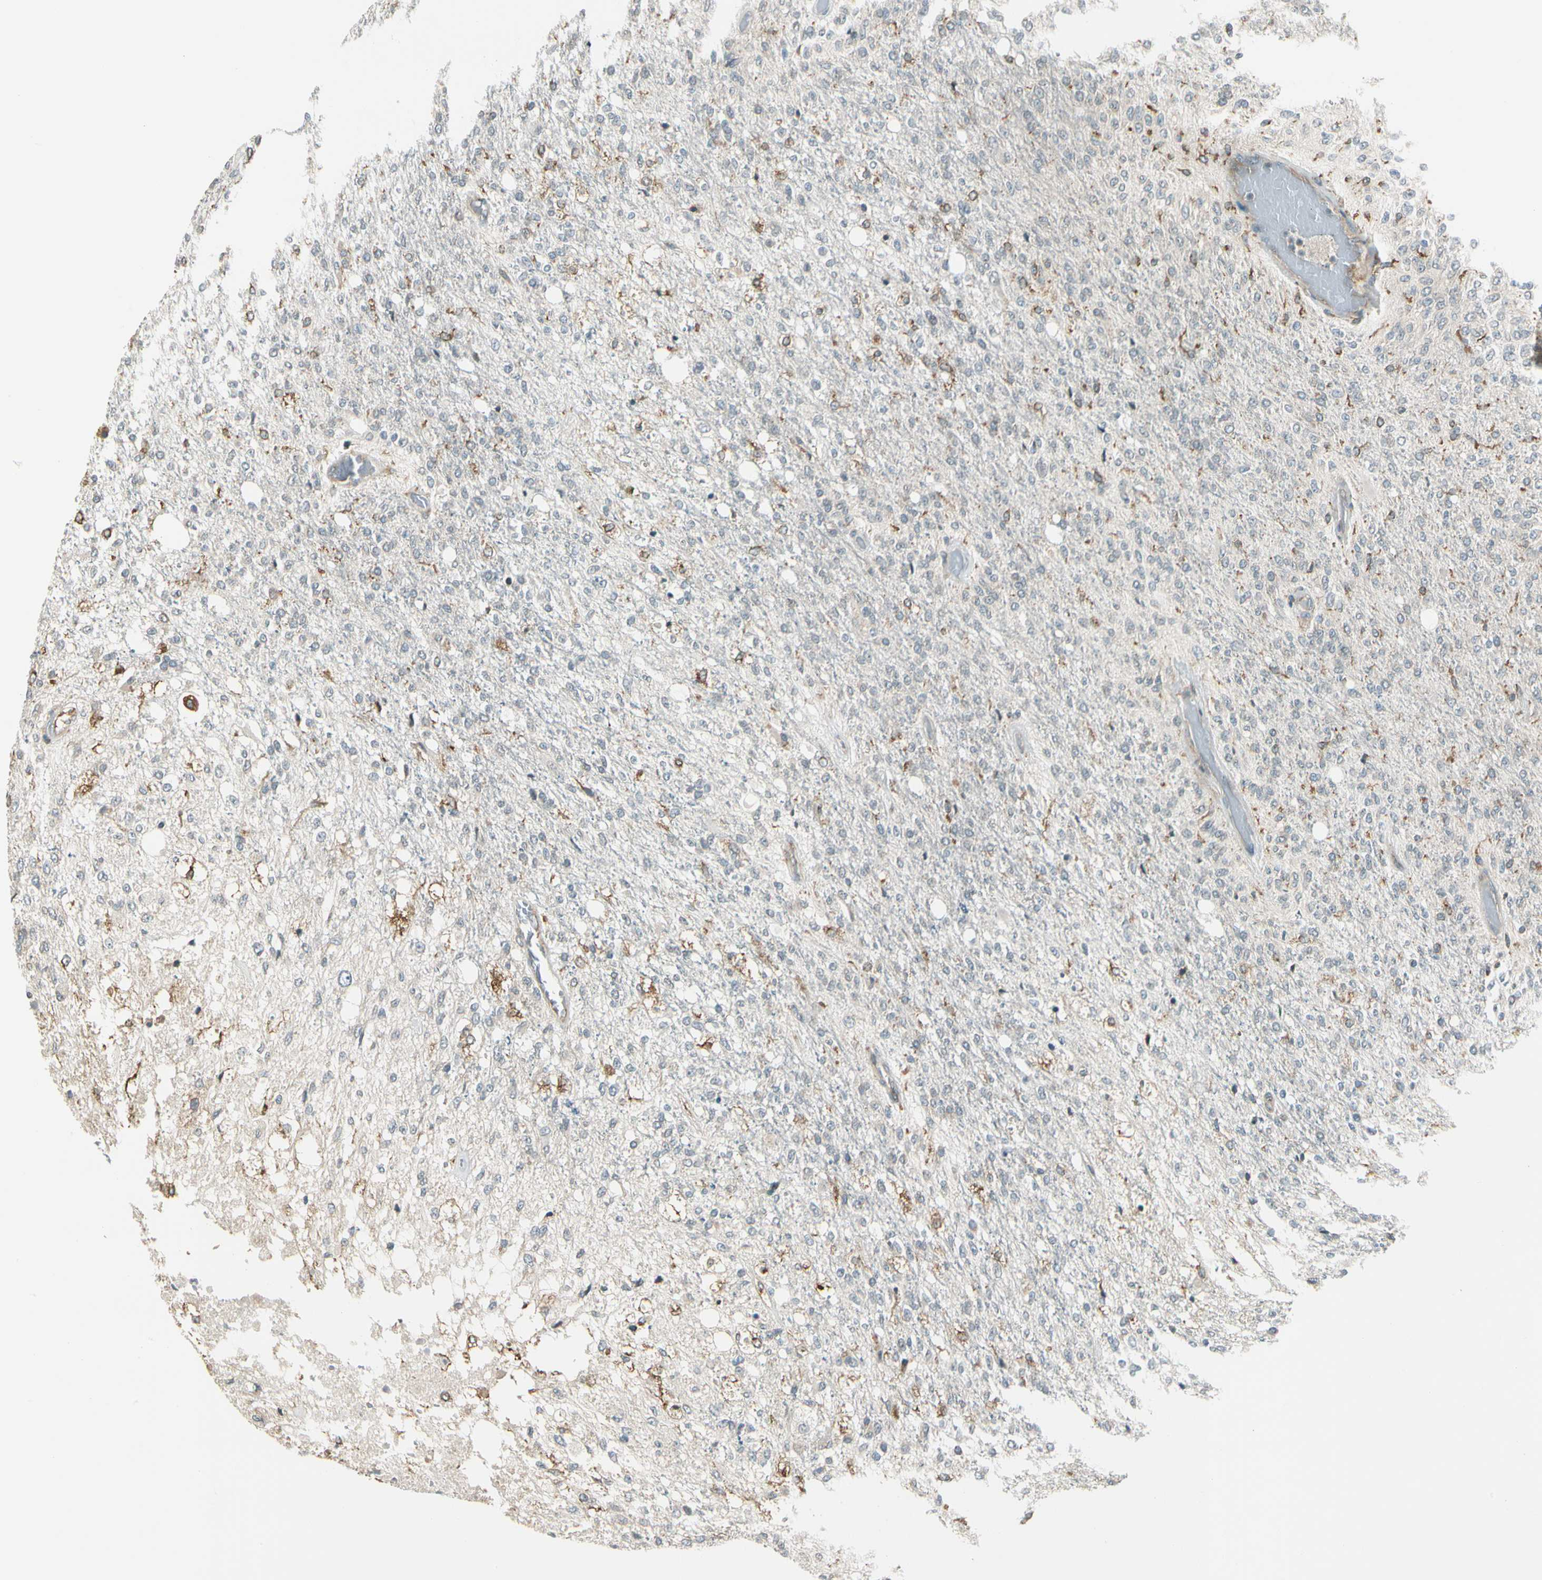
{"staining": {"intensity": "moderate", "quantity": "<25%", "location": "cytoplasmic/membranous,nuclear"}, "tissue": "glioma", "cell_type": "Tumor cells", "image_type": "cancer", "snomed": [{"axis": "morphology", "description": "Normal tissue, NOS"}, {"axis": "morphology", "description": "Glioma, malignant, High grade"}, {"axis": "topography", "description": "Cerebral cortex"}], "caption": "This is an image of immunohistochemistry (IHC) staining of glioma, which shows moderate positivity in the cytoplasmic/membranous and nuclear of tumor cells.", "gene": "TRIO", "patient": {"sex": "male", "age": 77}}